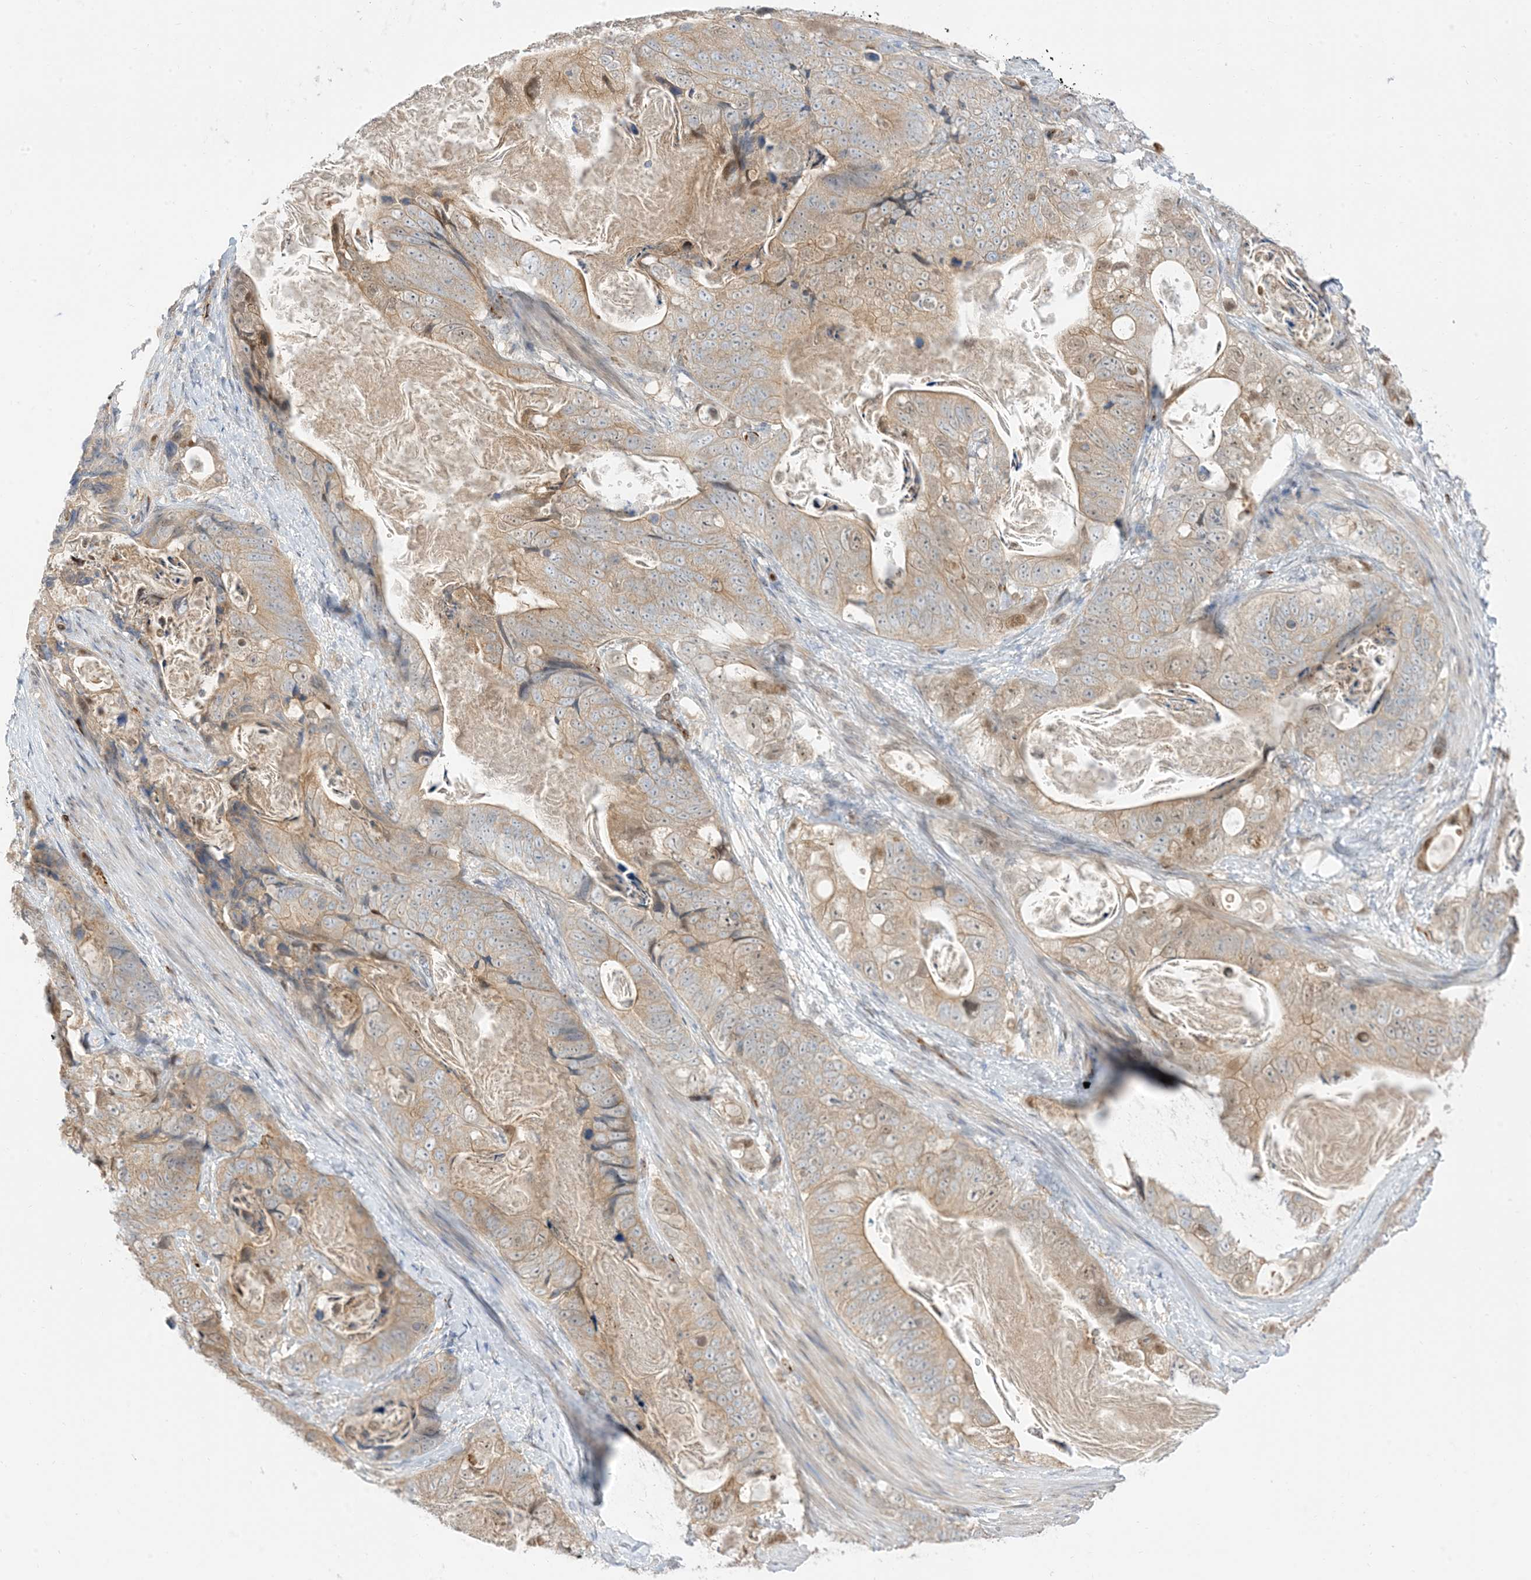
{"staining": {"intensity": "weak", "quantity": ">75%", "location": "cytoplasmic/membranous"}, "tissue": "stomach cancer", "cell_type": "Tumor cells", "image_type": "cancer", "snomed": [{"axis": "morphology", "description": "Normal tissue, NOS"}, {"axis": "morphology", "description": "Adenocarcinoma, NOS"}, {"axis": "topography", "description": "Stomach"}], "caption": "Immunohistochemistry of stomach cancer (adenocarcinoma) shows low levels of weak cytoplasmic/membranous staining in approximately >75% of tumor cells. (brown staining indicates protein expression, while blue staining denotes nuclei).", "gene": "RIN1", "patient": {"sex": "female", "age": 89}}